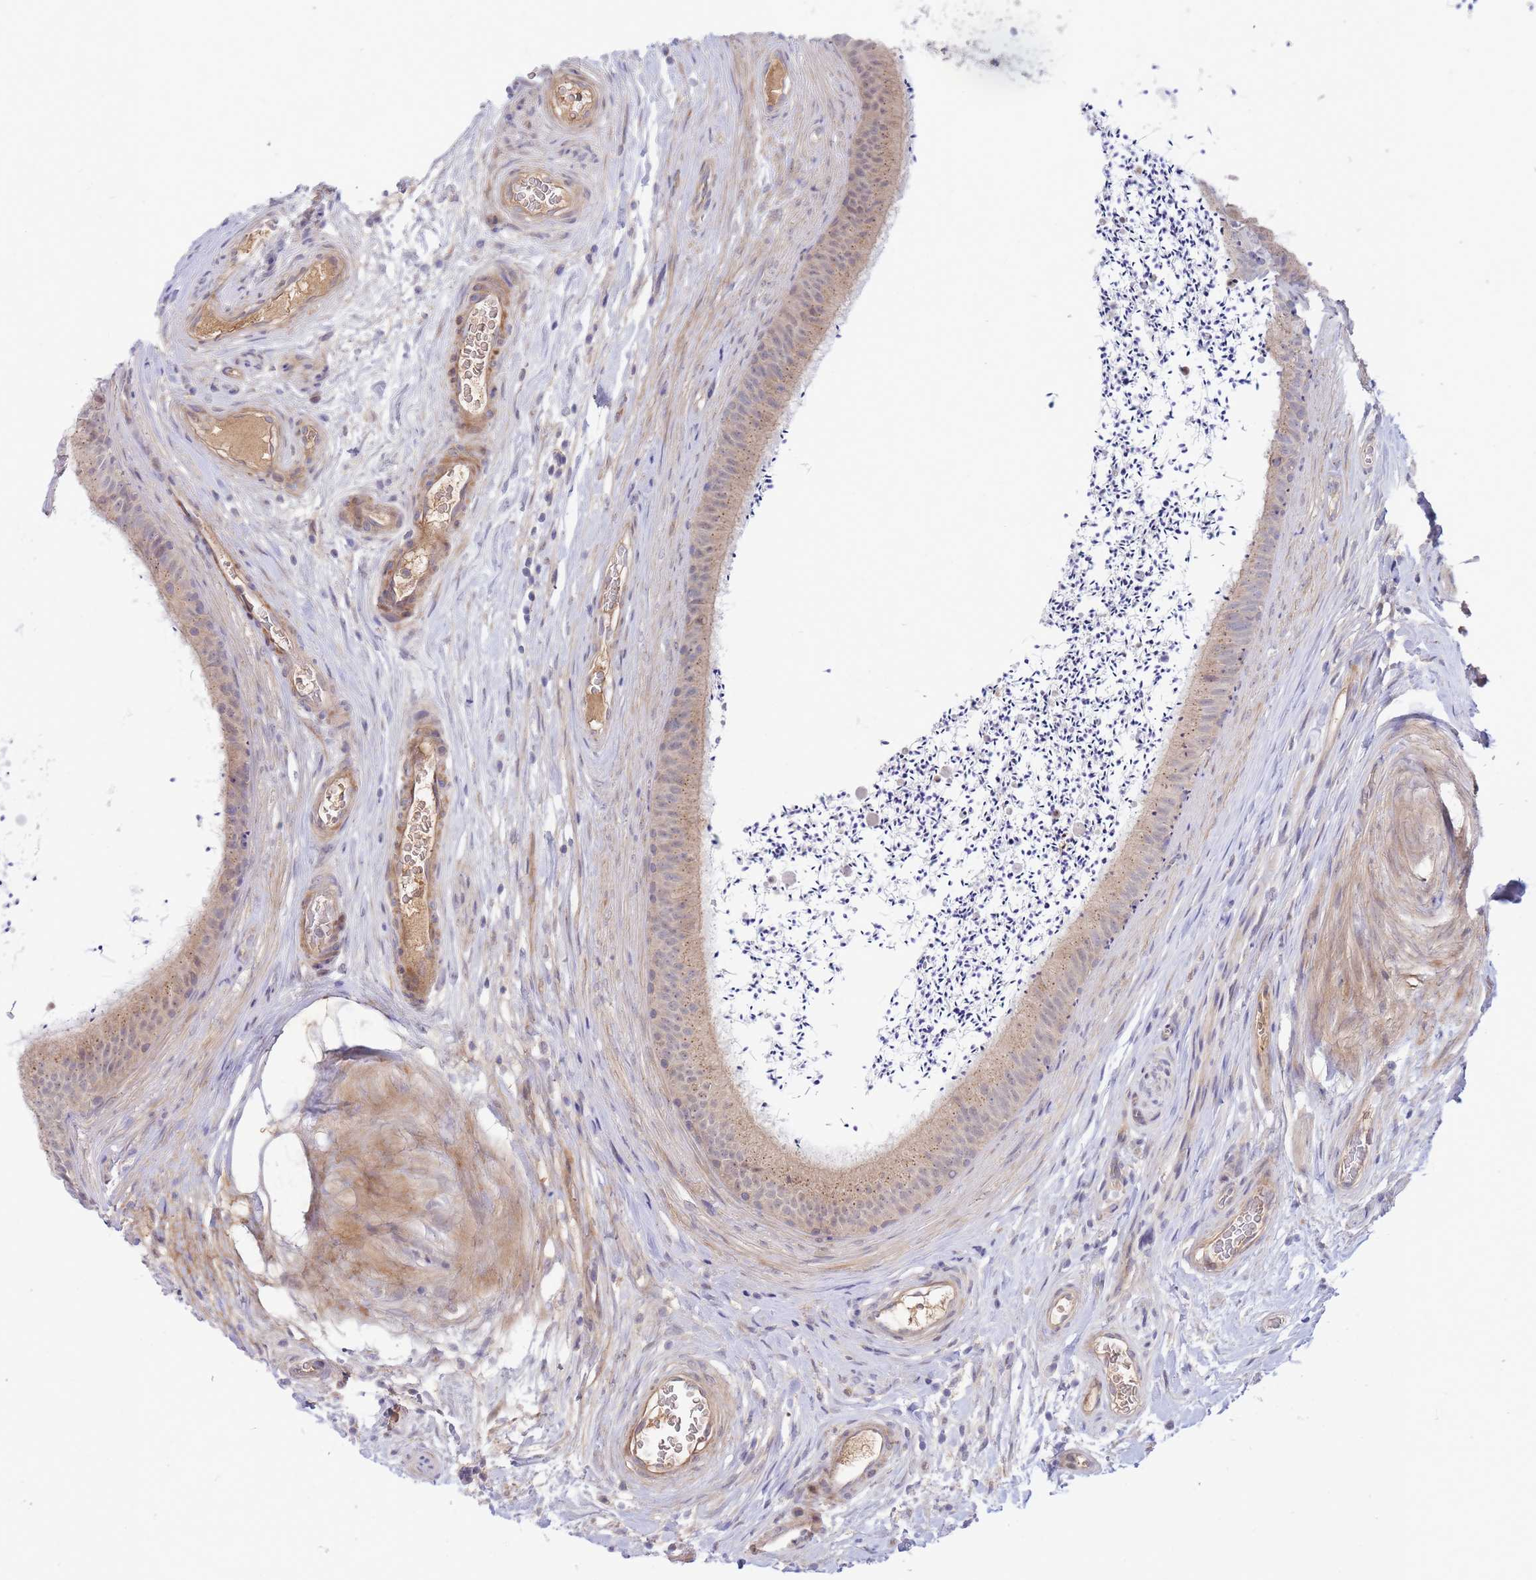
{"staining": {"intensity": "weak", "quantity": "25%-75%", "location": "cytoplasmic/membranous"}, "tissue": "epididymis", "cell_type": "Glandular cells", "image_type": "normal", "snomed": [{"axis": "morphology", "description": "Normal tissue, NOS"}, {"axis": "topography", "description": "Testis"}, {"axis": "topography", "description": "Epididymis"}], "caption": "Immunohistochemical staining of benign epididymis demonstrates low levels of weak cytoplasmic/membranous staining in approximately 25%-75% of glandular cells.", "gene": "APOL4", "patient": {"sex": "male", "age": 41}}